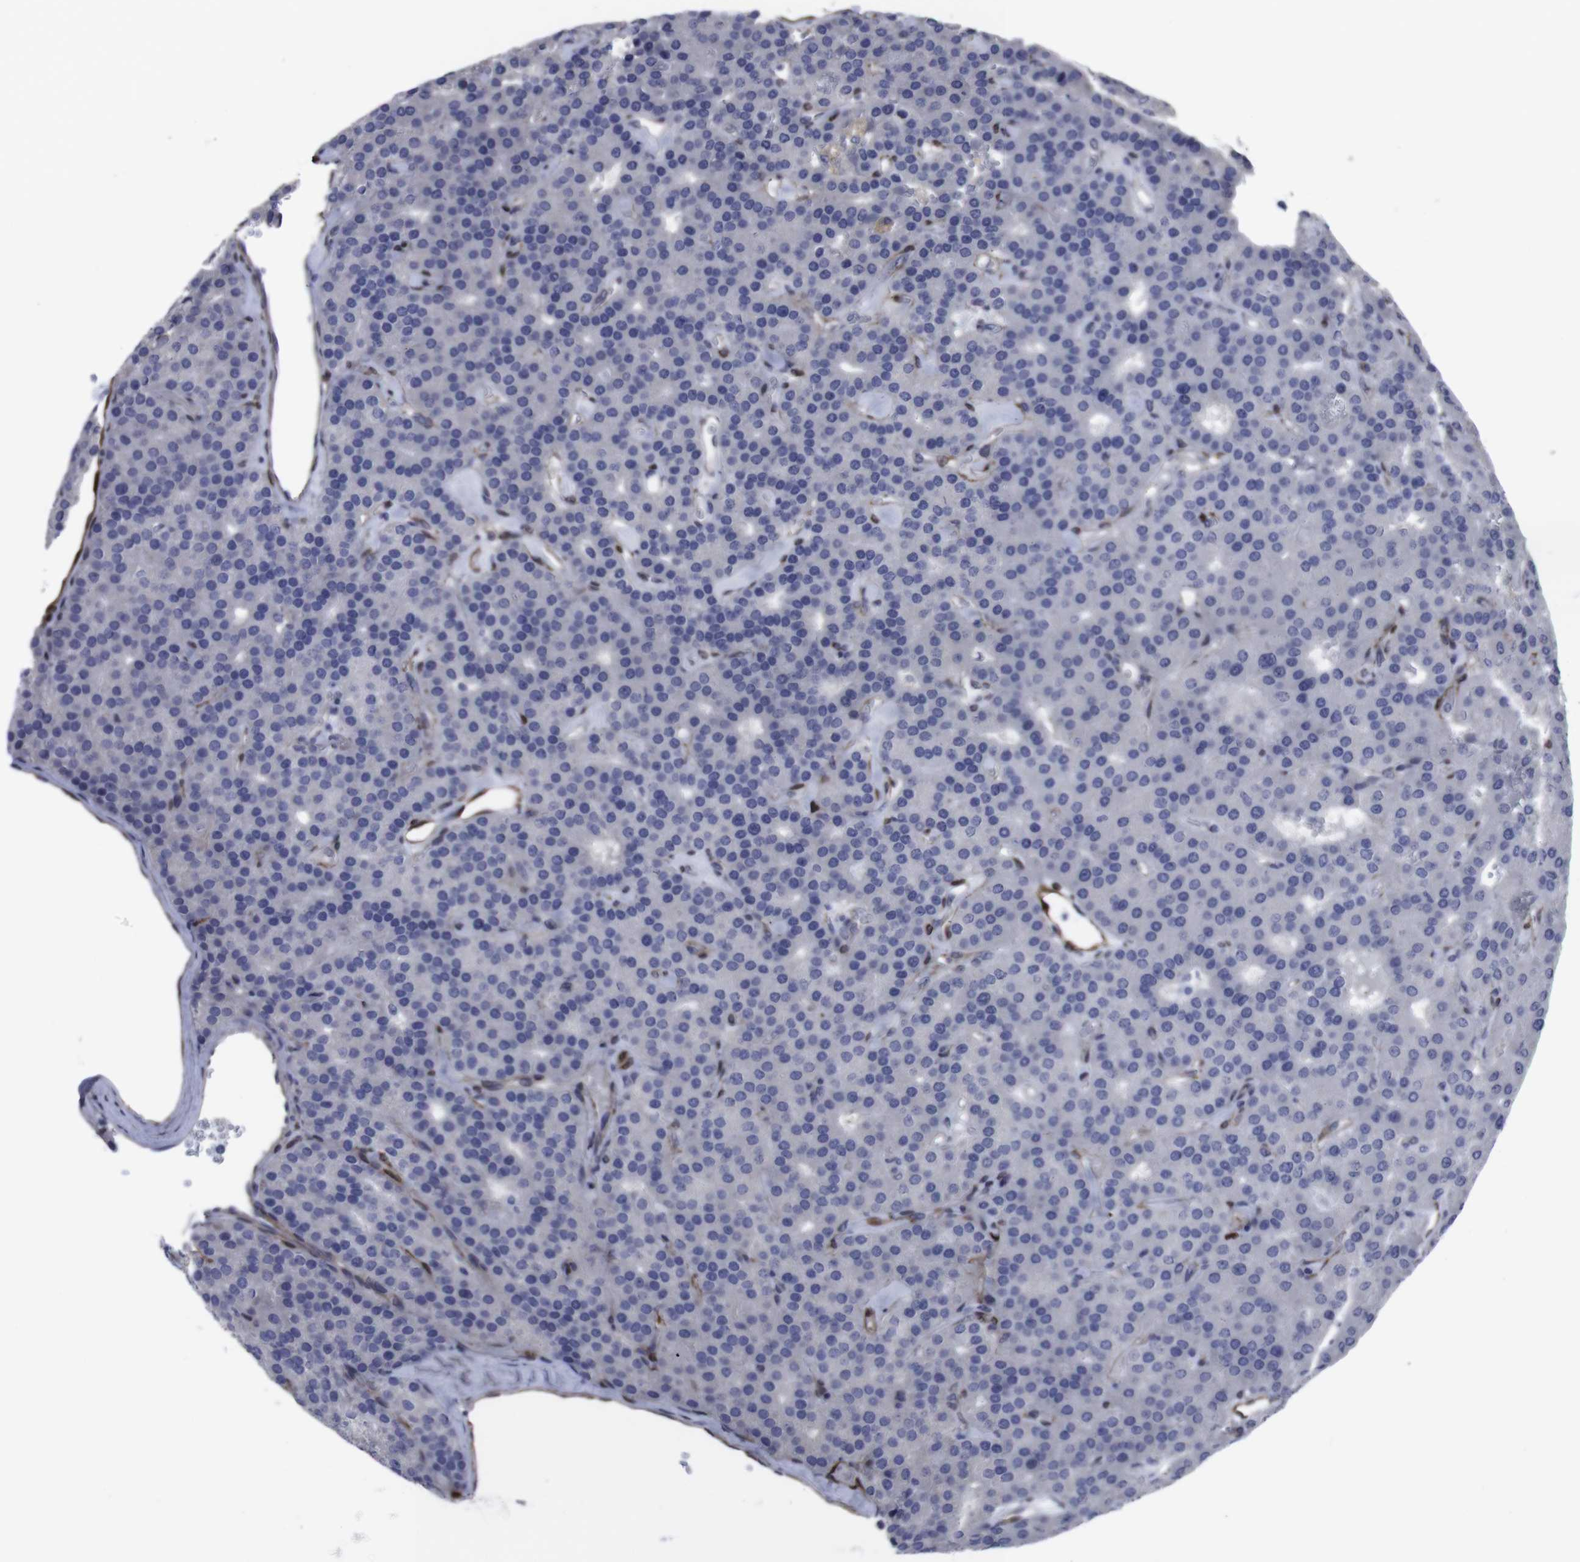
{"staining": {"intensity": "negative", "quantity": "none", "location": "none"}, "tissue": "parathyroid gland", "cell_type": "Glandular cells", "image_type": "normal", "snomed": [{"axis": "morphology", "description": "Normal tissue, NOS"}, {"axis": "morphology", "description": "Adenoma, NOS"}, {"axis": "topography", "description": "Parathyroid gland"}], "caption": "Protein analysis of benign parathyroid gland shows no significant positivity in glandular cells.", "gene": "SNCG", "patient": {"sex": "female", "age": 86}}